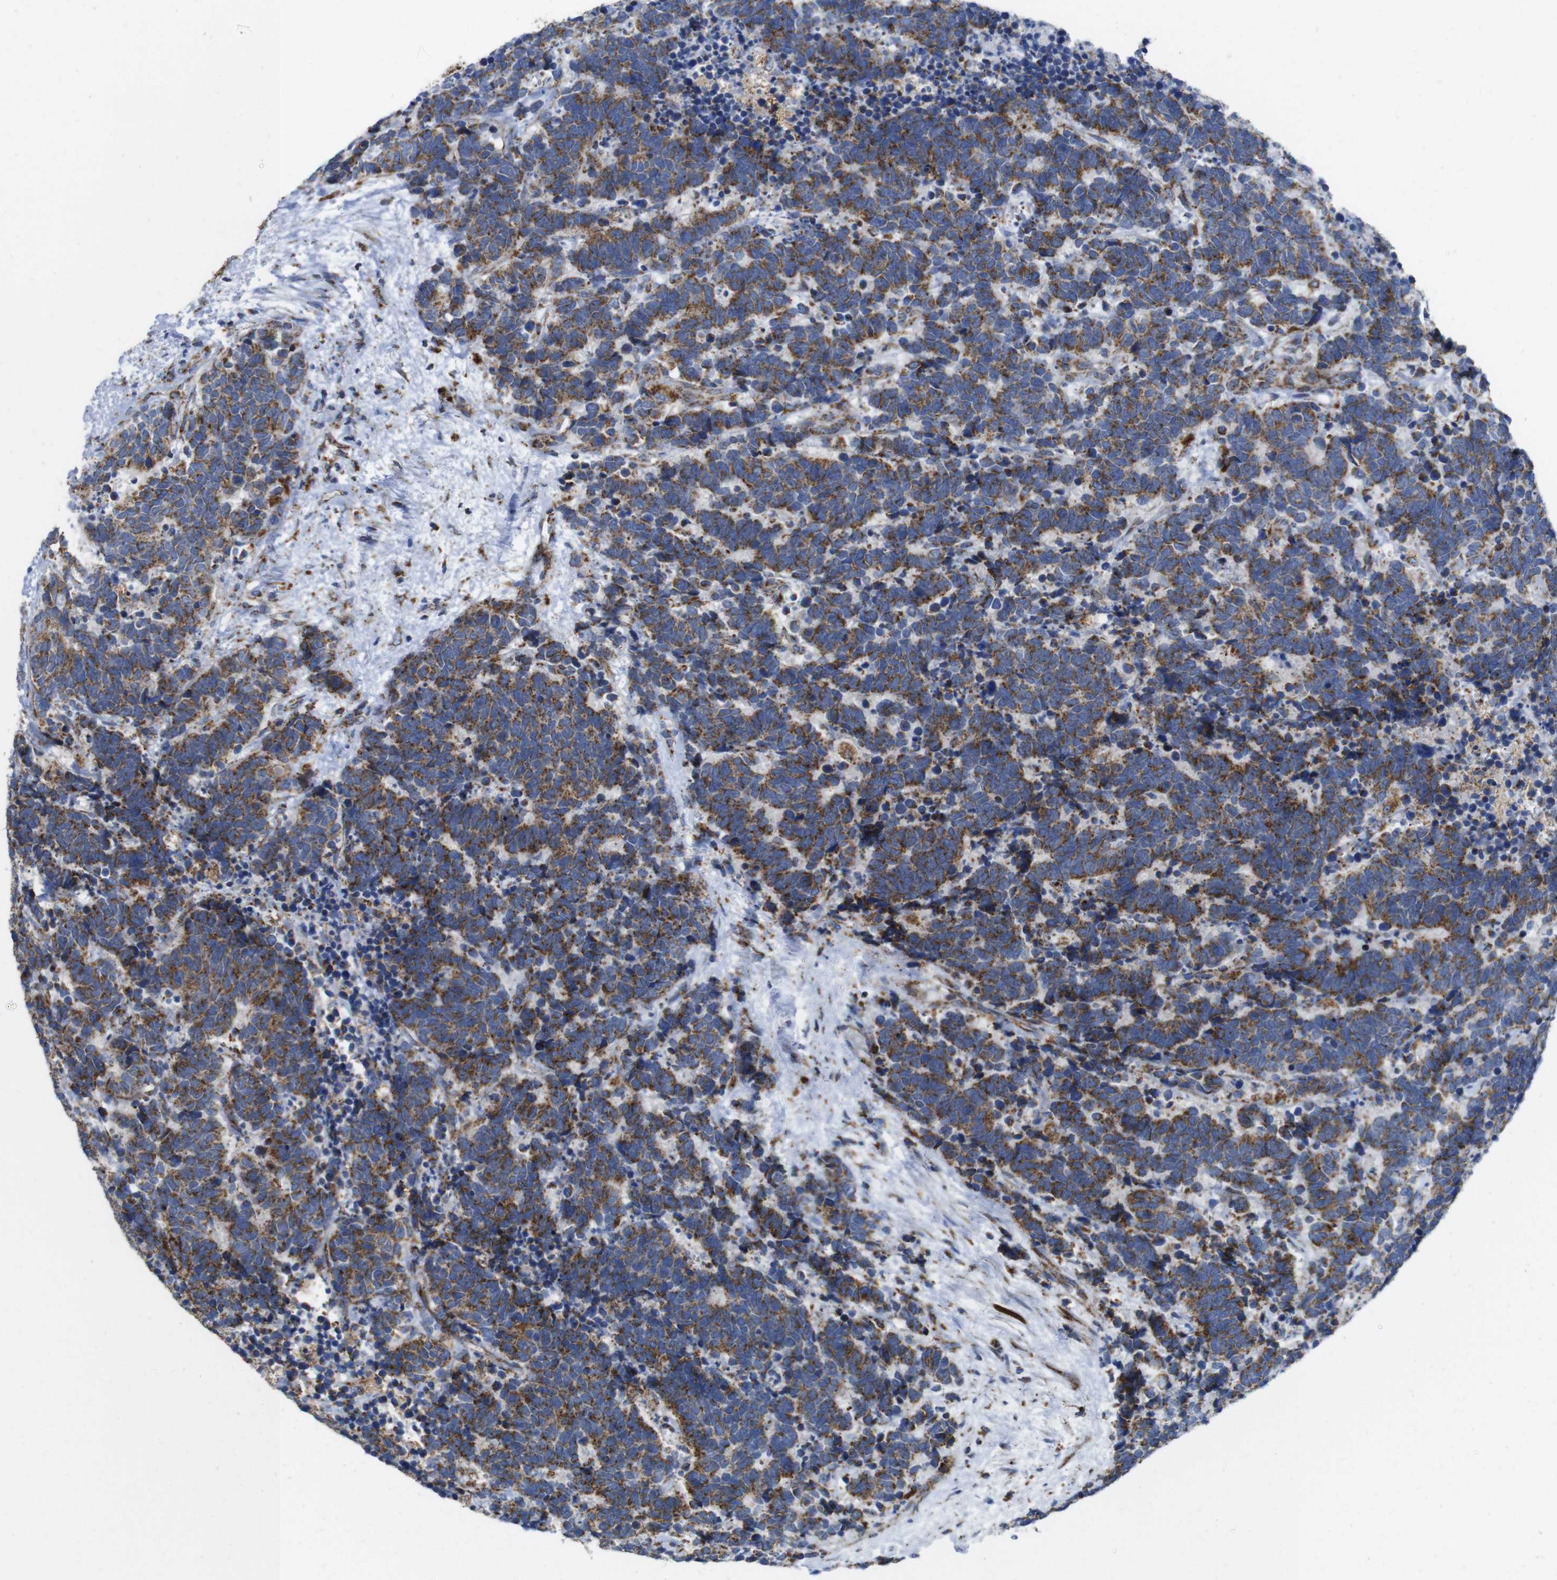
{"staining": {"intensity": "moderate", "quantity": ">75%", "location": "cytoplasmic/membranous"}, "tissue": "carcinoid", "cell_type": "Tumor cells", "image_type": "cancer", "snomed": [{"axis": "morphology", "description": "Carcinoma, NOS"}, {"axis": "morphology", "description": "Carcinoid, malignant, NOS"}, {"axis": "topography", "description": "Urinary bladder"}], "caption": "Tumor cells show moderate cytoplasmic/membranous expression in about >75% of cells in carcinoid (malignant).", "gene": "TMEM192", "patient": {"sex": "male", "age": 57}}